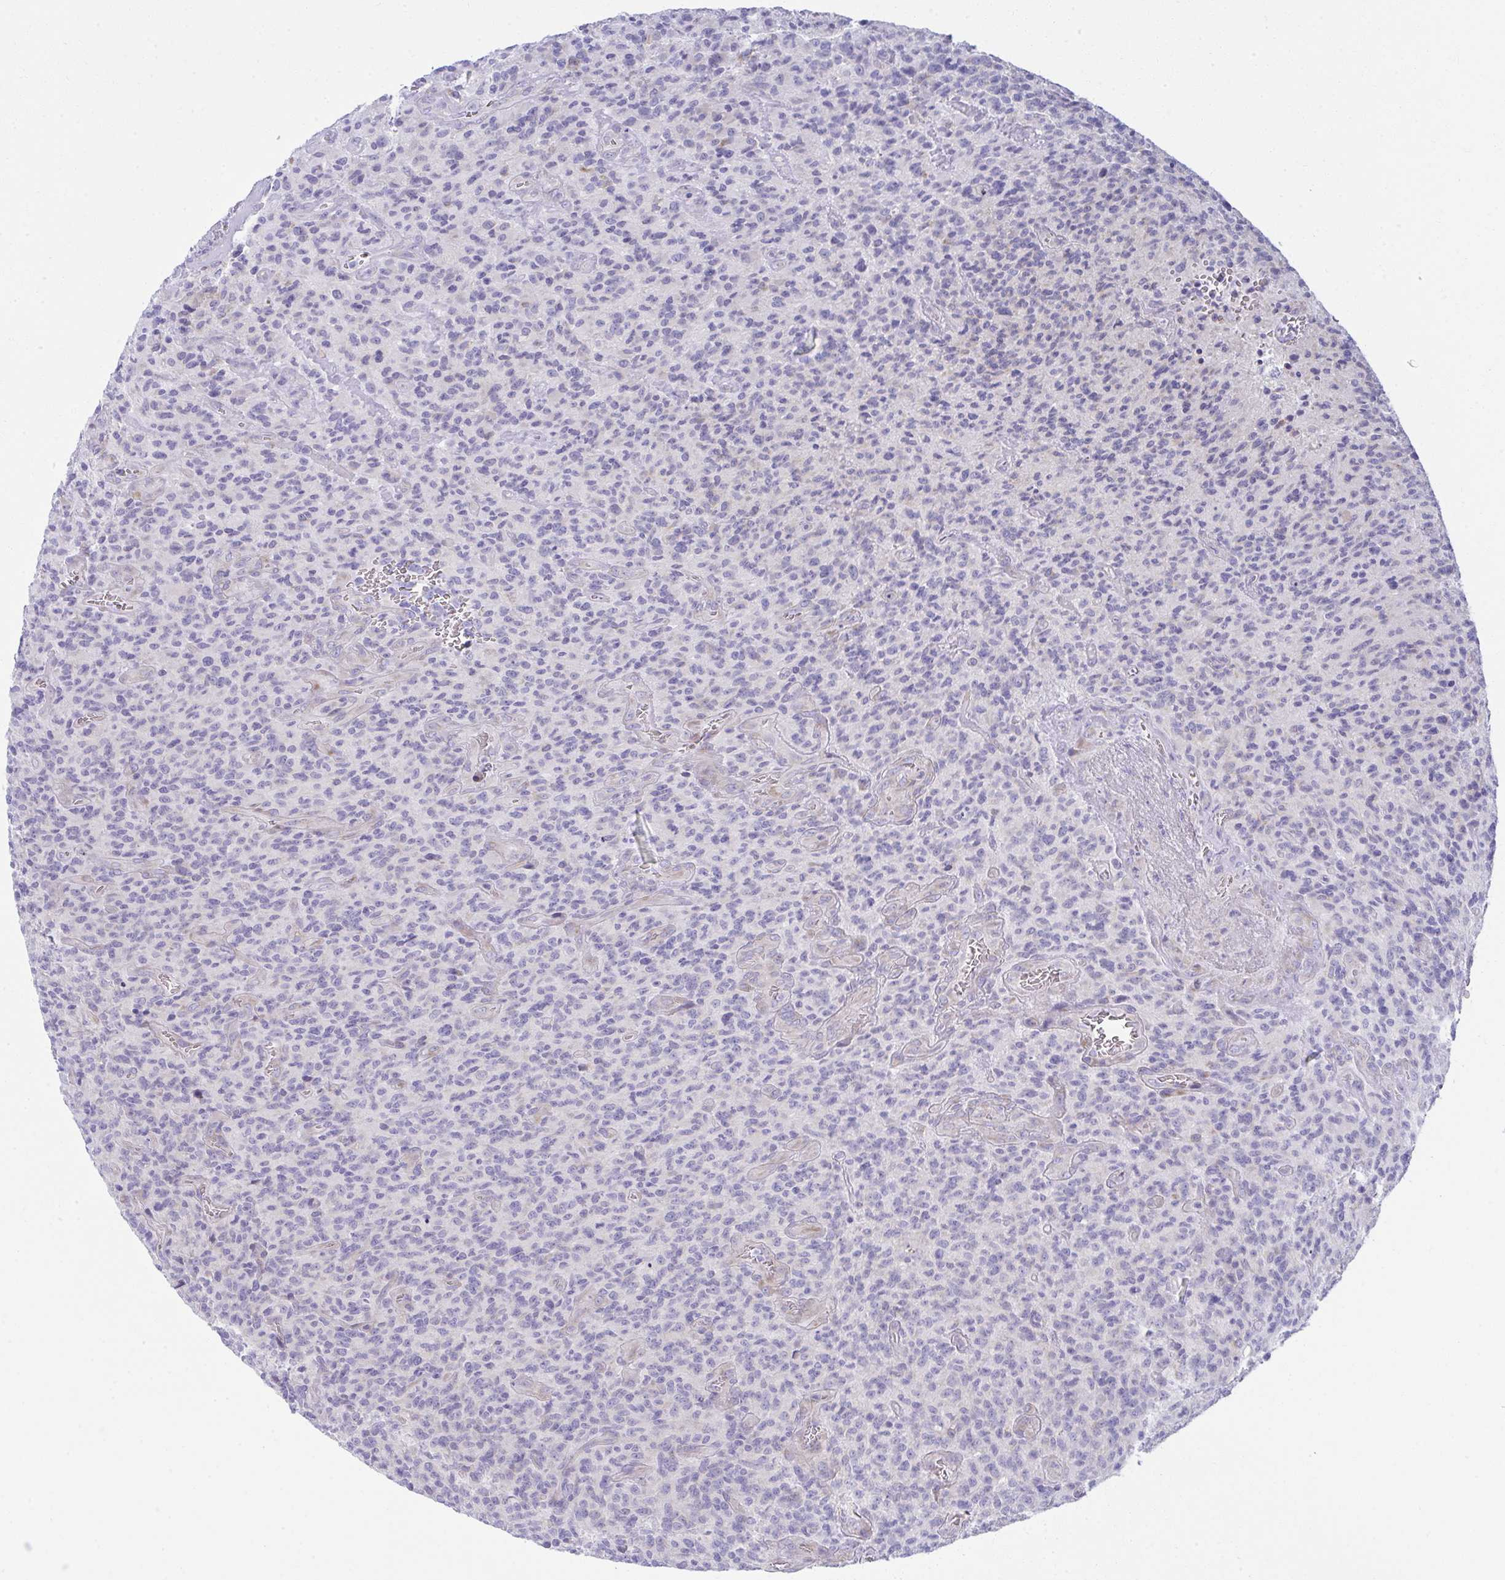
{"staining": {"intensity": "negative", "quantity": "none", "location": "none"}, "tissue": "glioma", "cell_type": "Tumor cells", "image_type": "cancer", "snomed": [{"axis": "morphology", "description": "Glioma, malignant, High grade"}, {"axis": "topography", "description": "Brain"}], "caption": "The micrograph shows no significant expression in tumor cells of malignant glioma (high-grade).", "gene": "FASLG", "patient": {"sex": "male", "age": 76}}